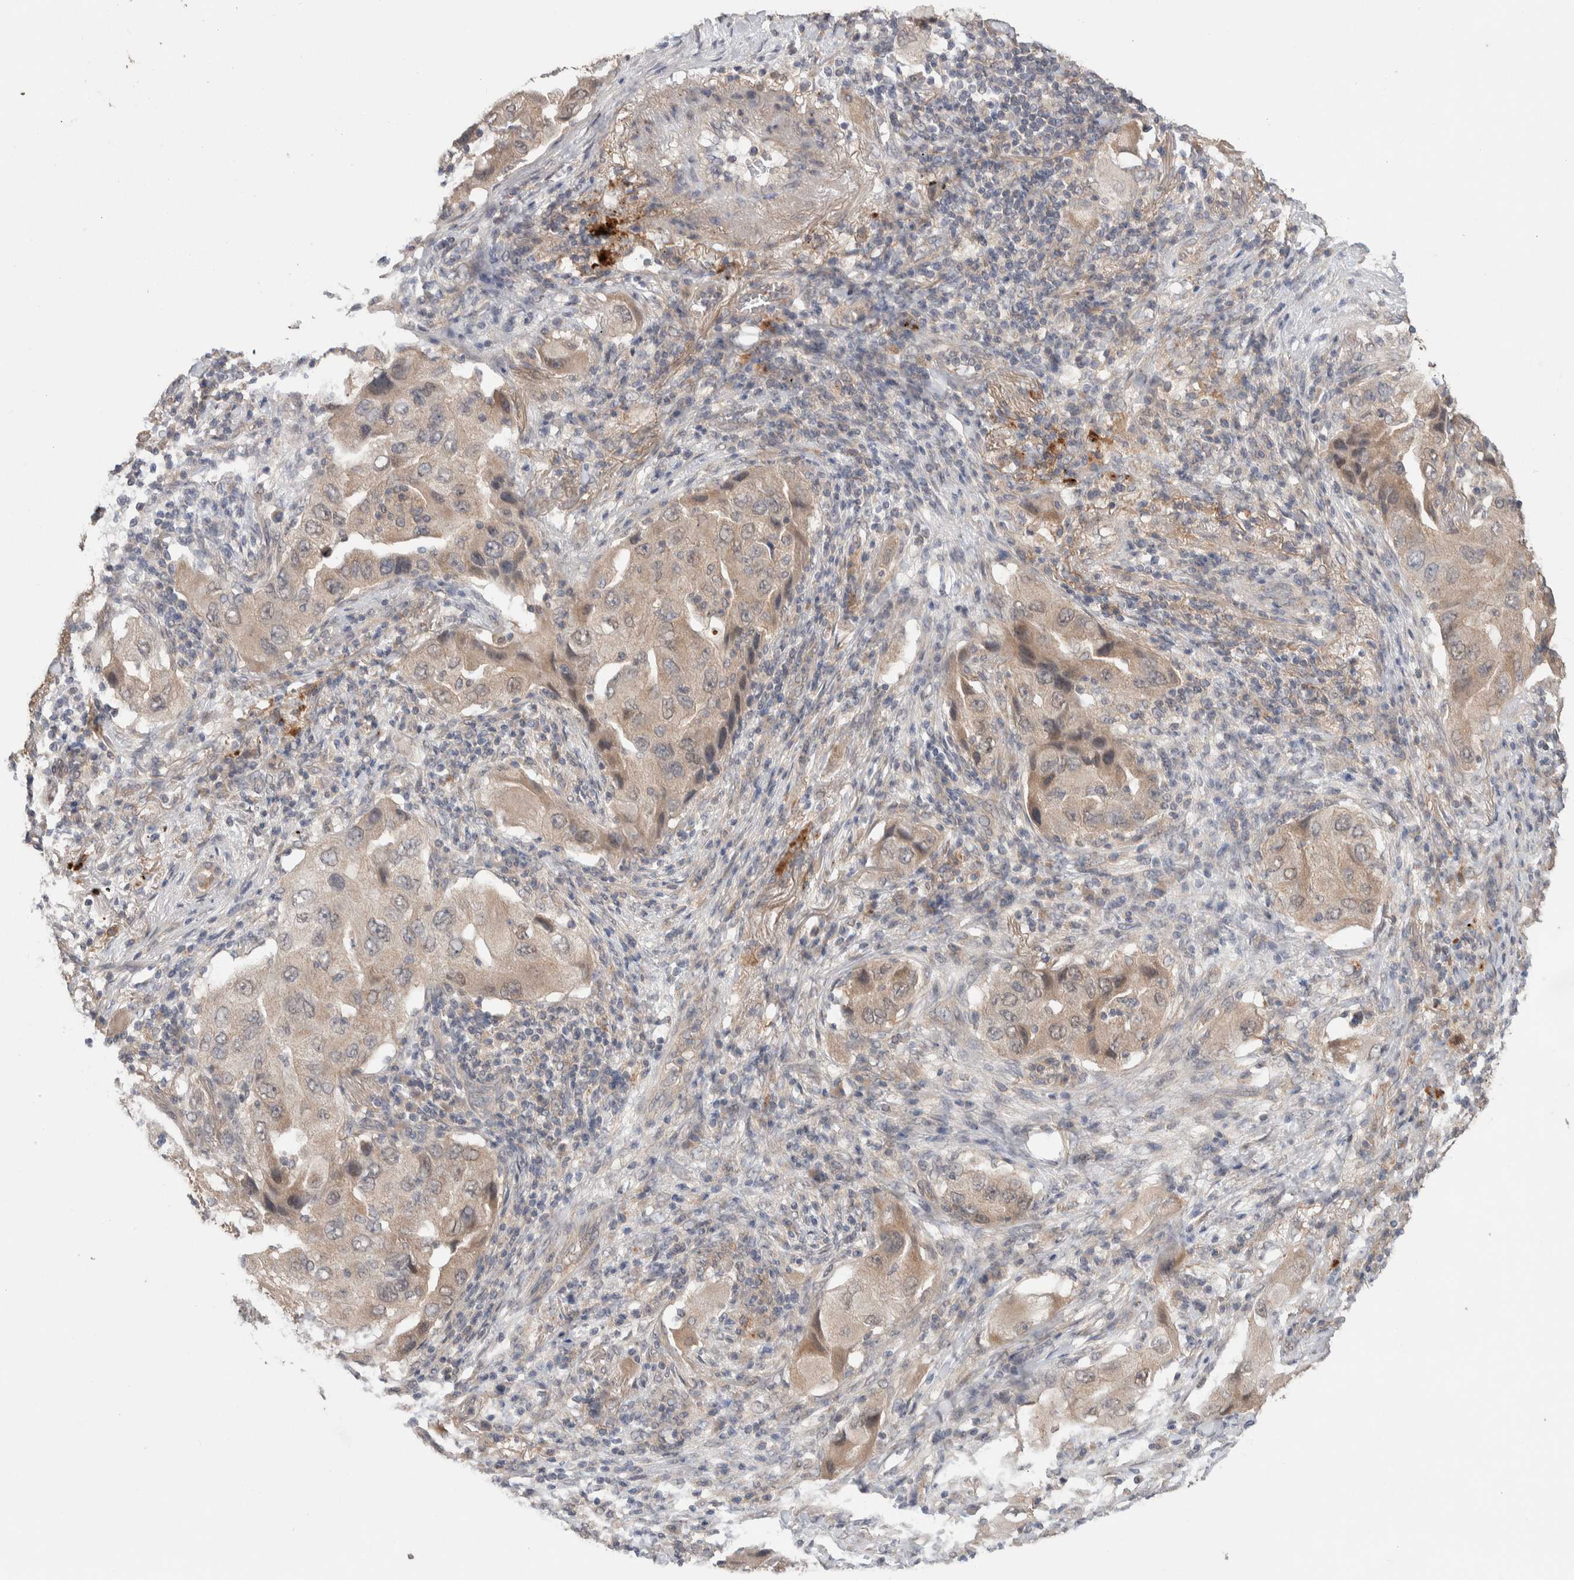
{"staining": {"intensity": "weak", "quantity": ">75%", "location": "cytoplasmic/membranous"}, "tissue": "lung cancer", "cell_type": "Tumor cells", "image_type": "cancer", "snomed": [{"axis": "morphology", "description": "Adenocarcinoma, NOS"}, {"axis": "topography", "description": "Lung"}], "caption": "This is an image of immunohistochemistry (IHC) staining of adenocarcinoma (lung), which shows weak staining in the cytoplasmic/membranous of tumor cells.", "gene": "KCNJ5", "patient": {"sex": "female", "age": 65}}